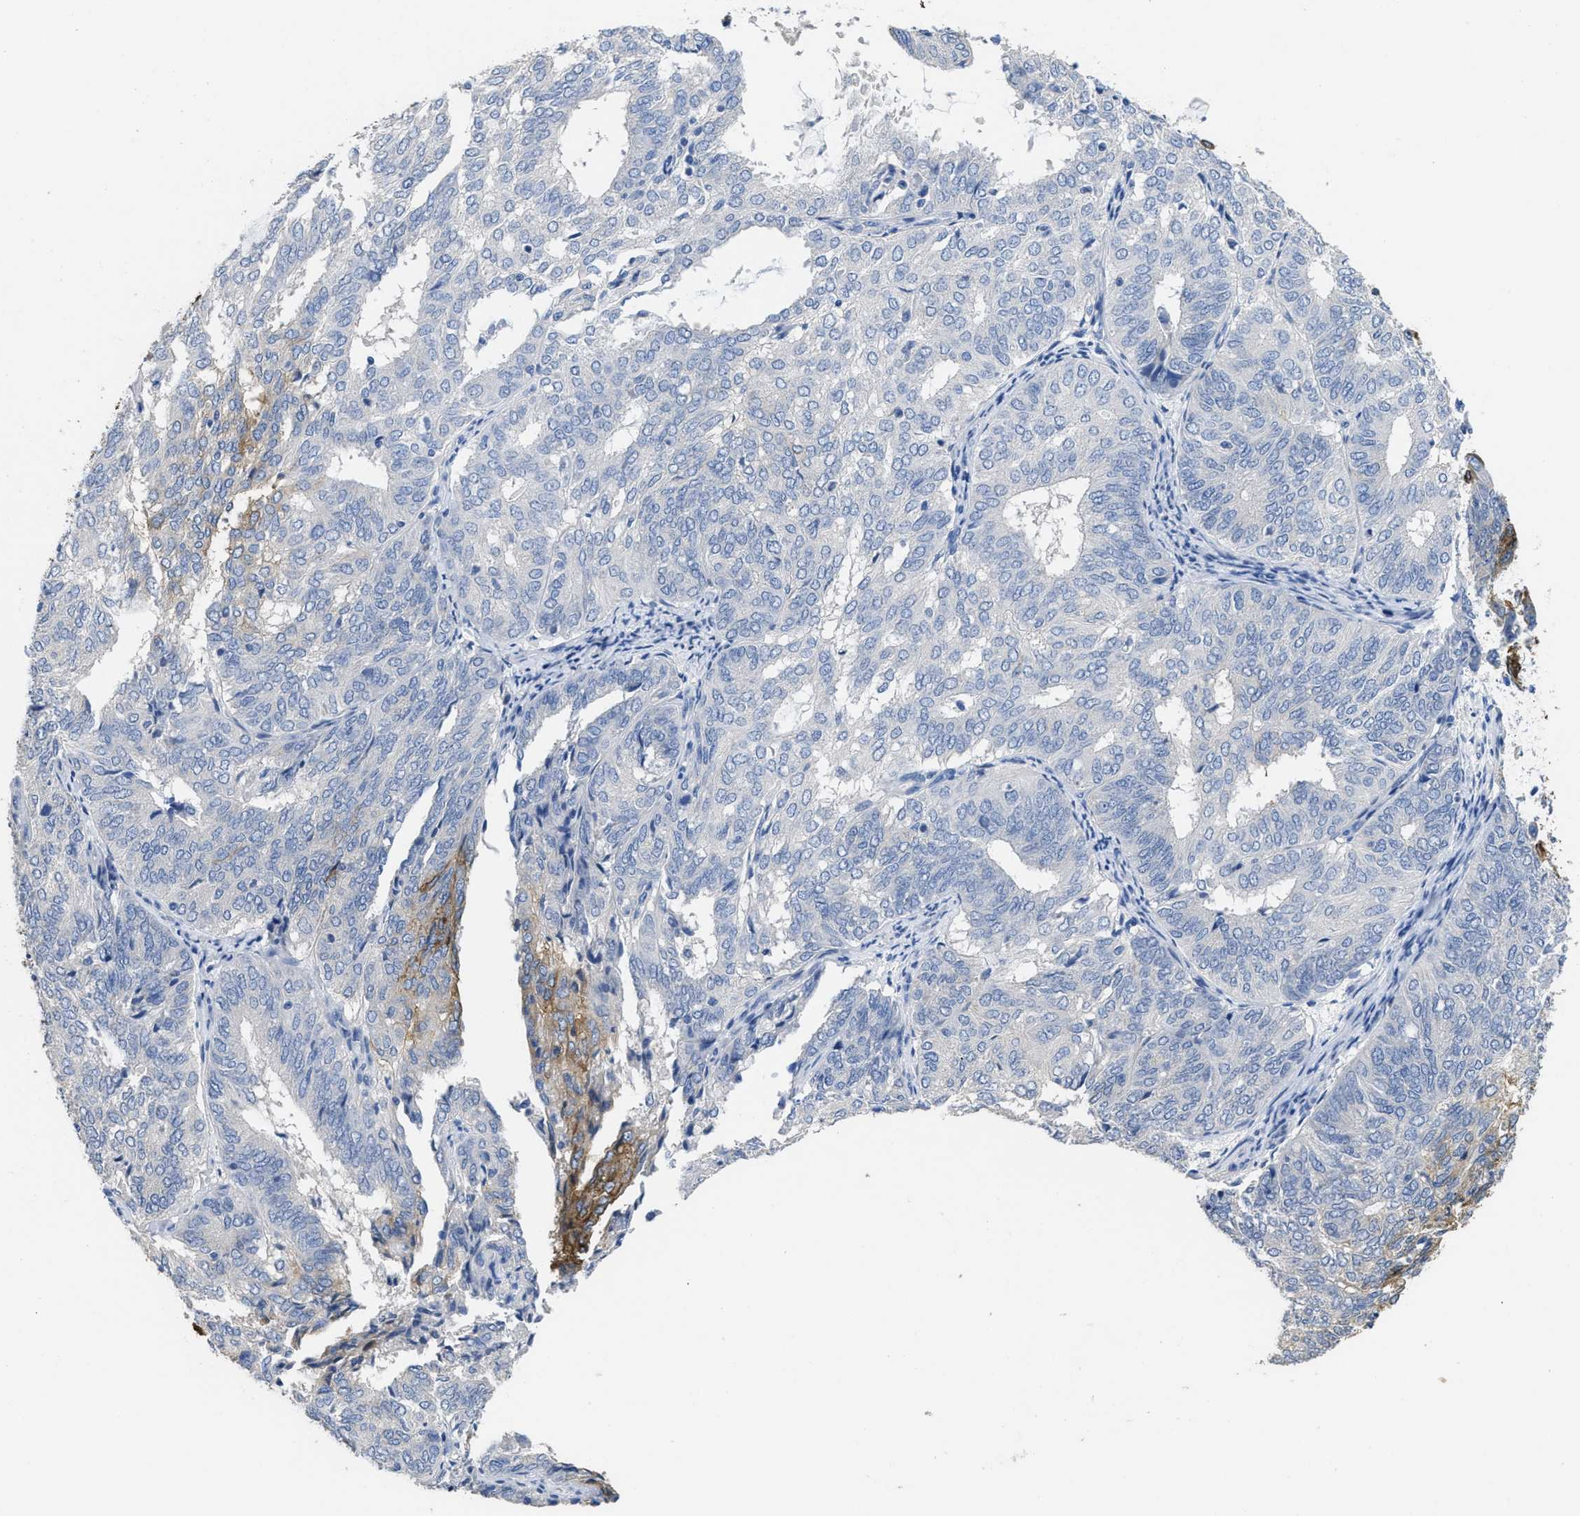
{"staining": {"intensity": "moderate", "quantity": "<25%", "location": "cytoplasmic/membranous"}, "tissue": "endometrial cancer", "cell_type": "Tumor cells", "image_type": "cancer", "snomed": [{"axis": "morphology", "description": "Adenocarcinoma, NOS"}, {"axis": "topography", "description": "Uterus"}], "caption": "This photomicrograph exhibits IHC staining of human endometrial adenocarcinoma, with low moderate cytoplasmic/membranous positivity in approximately <25% of tumor cells.", "gene": "CA9", "patient": {"sex": "female", "age": 60}}